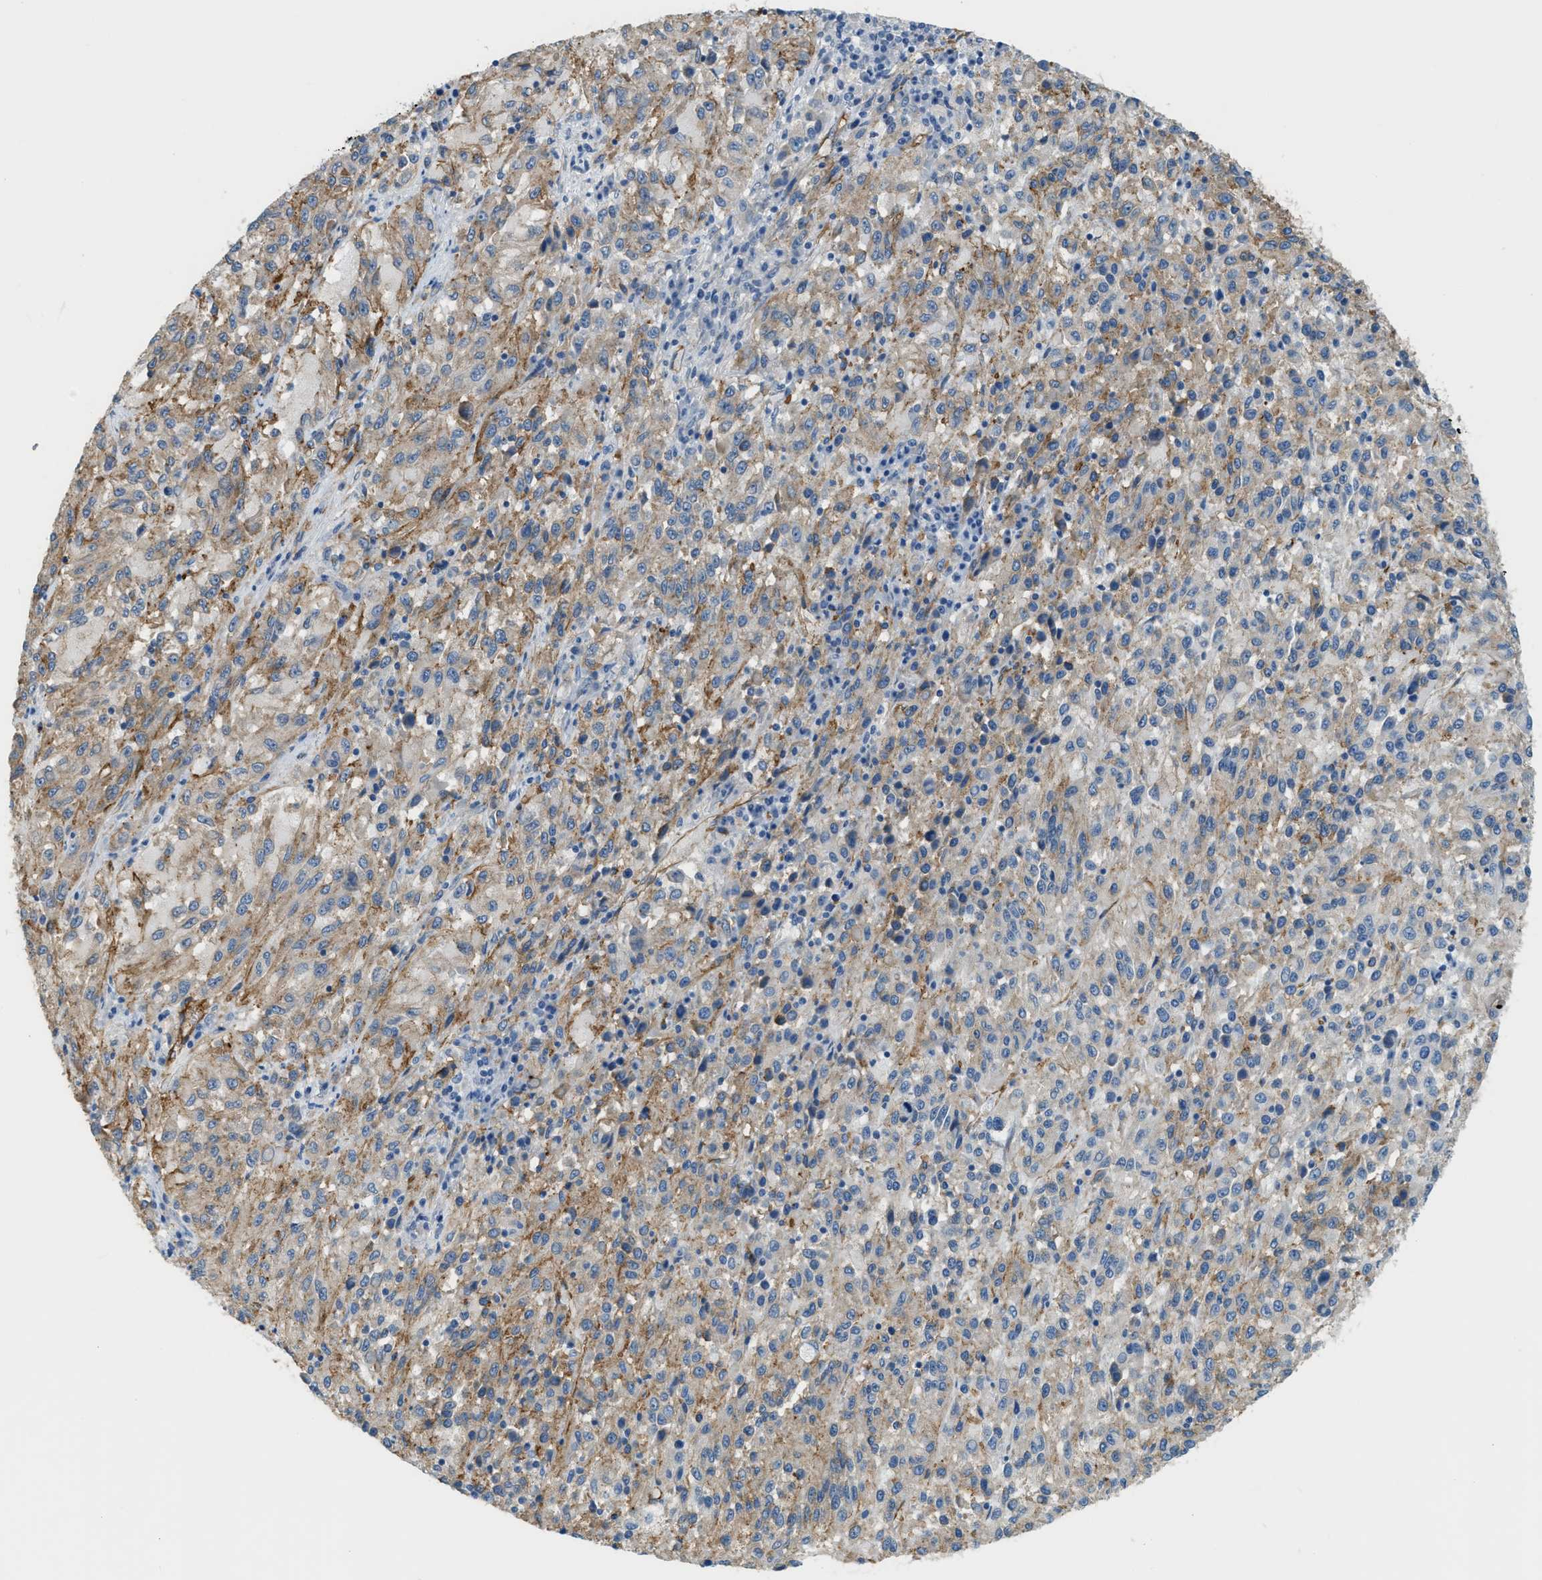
{"staining": {"intensity": "moderate", "quantity": ">75%", "location": "cytoplasmic/membranous"}, "tissue": "melanoma", "cell_type": "Tumor cells", "image_type": "cancer", "snomed": [{"axis": "morphology", "description": "Malignant melanoma, Metastatic site"}, {"axis": "topography", "description": "Lung"}], "caption": "About >75% of tumor cells in human melanoma exhibit moderate cytoplasmic/membranous protein expression as visualized by brown immunohistochemical staining.", "gene": "TMEM43", "patient": {"sex": "male", "age": 64}}